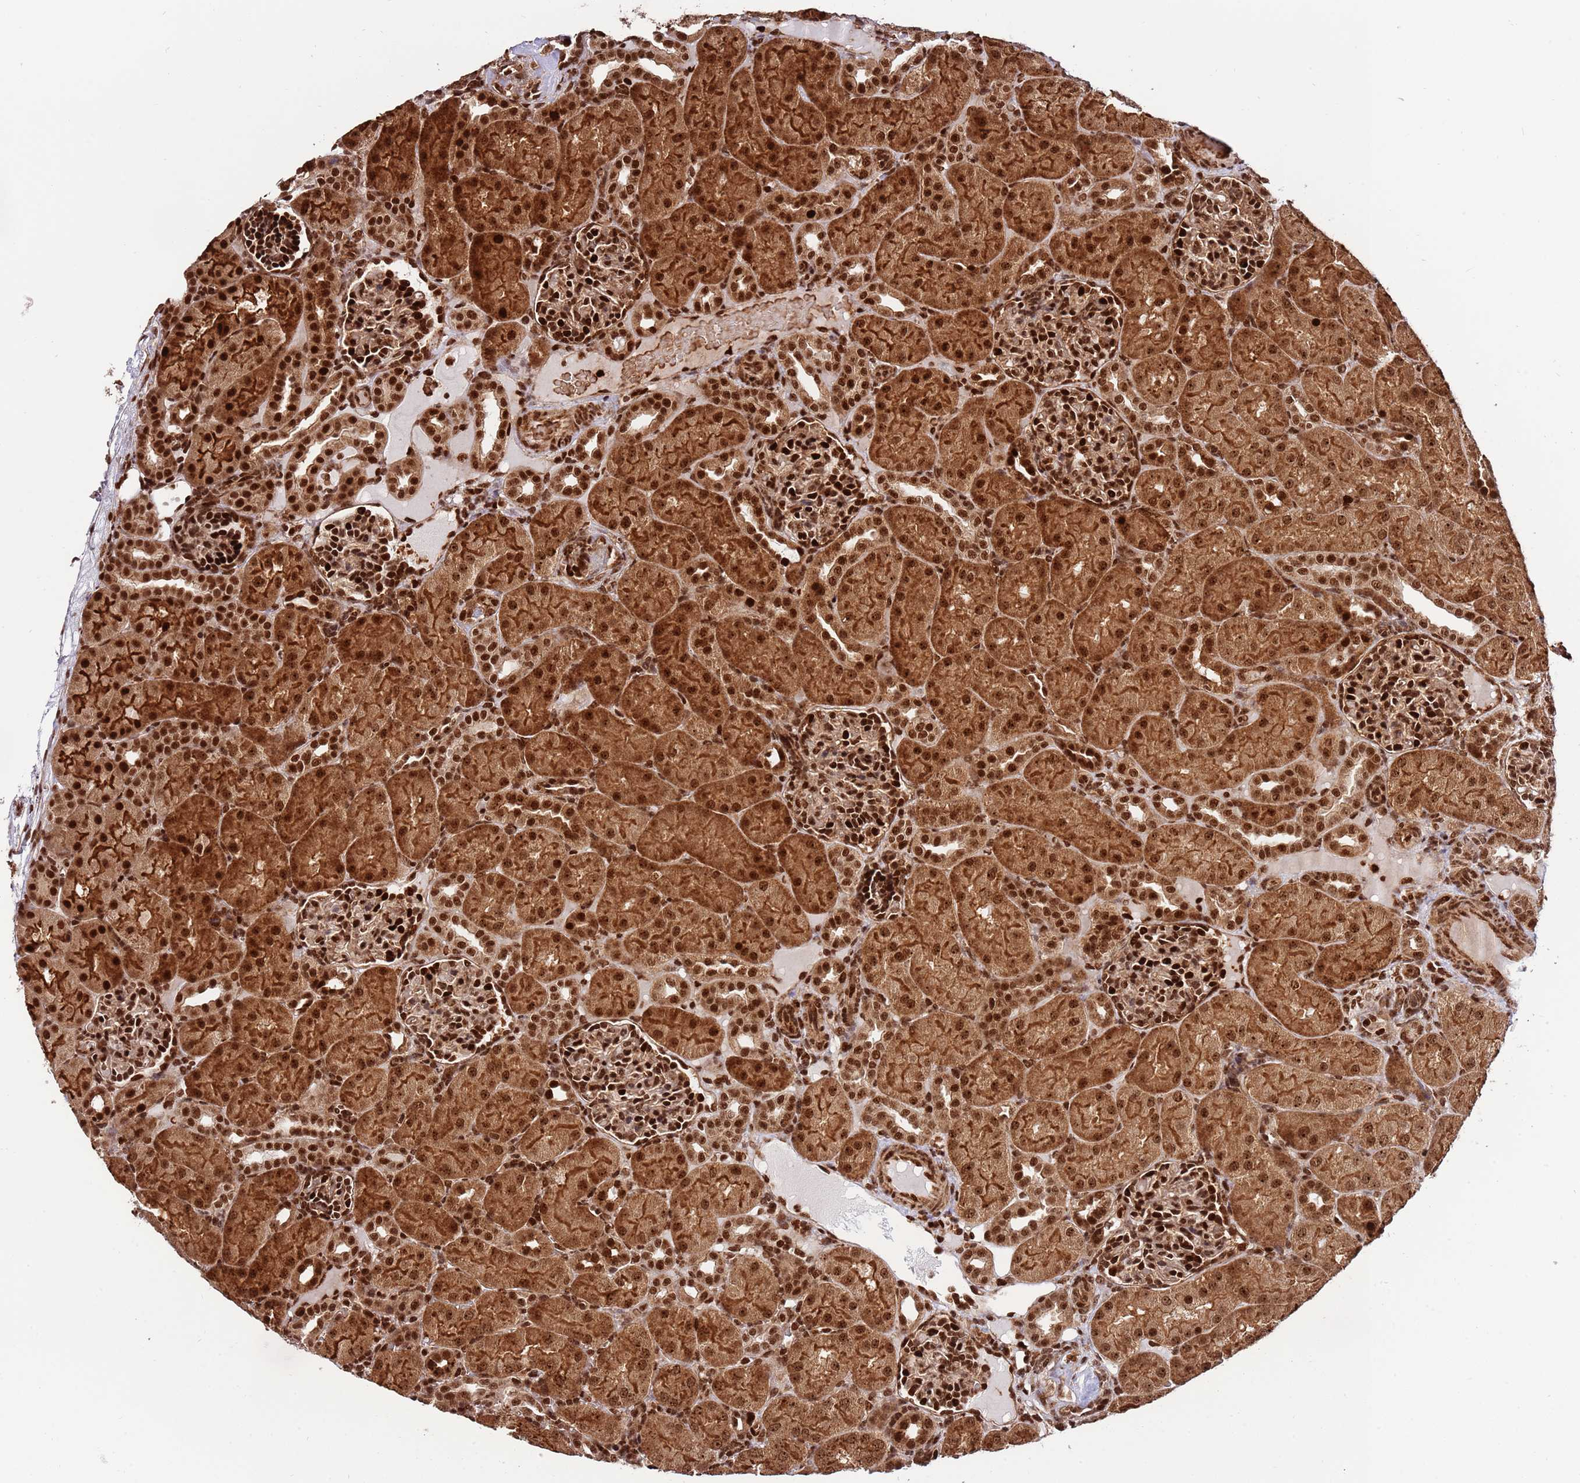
{"staining": {"intensity": "strong", "quantity": ">75%", "location": "nuclear"}, "tissue": "kidney", "cell_type": "Cells in glomeruli", "image_type": "normal", "snomed": [{"axis": "morphology", "description": "Normal tissue, NOS"}, {"axis": "topography", "description": "Kidney"}], "caption": "This is a photomicrograph of immunohistochemistry staining of unremarkable kidney, which shows strong positivity in the nuclear of cells in glomeruli.", "gene": "RIF1", "patient": {"sex": "male", "age": 1}}